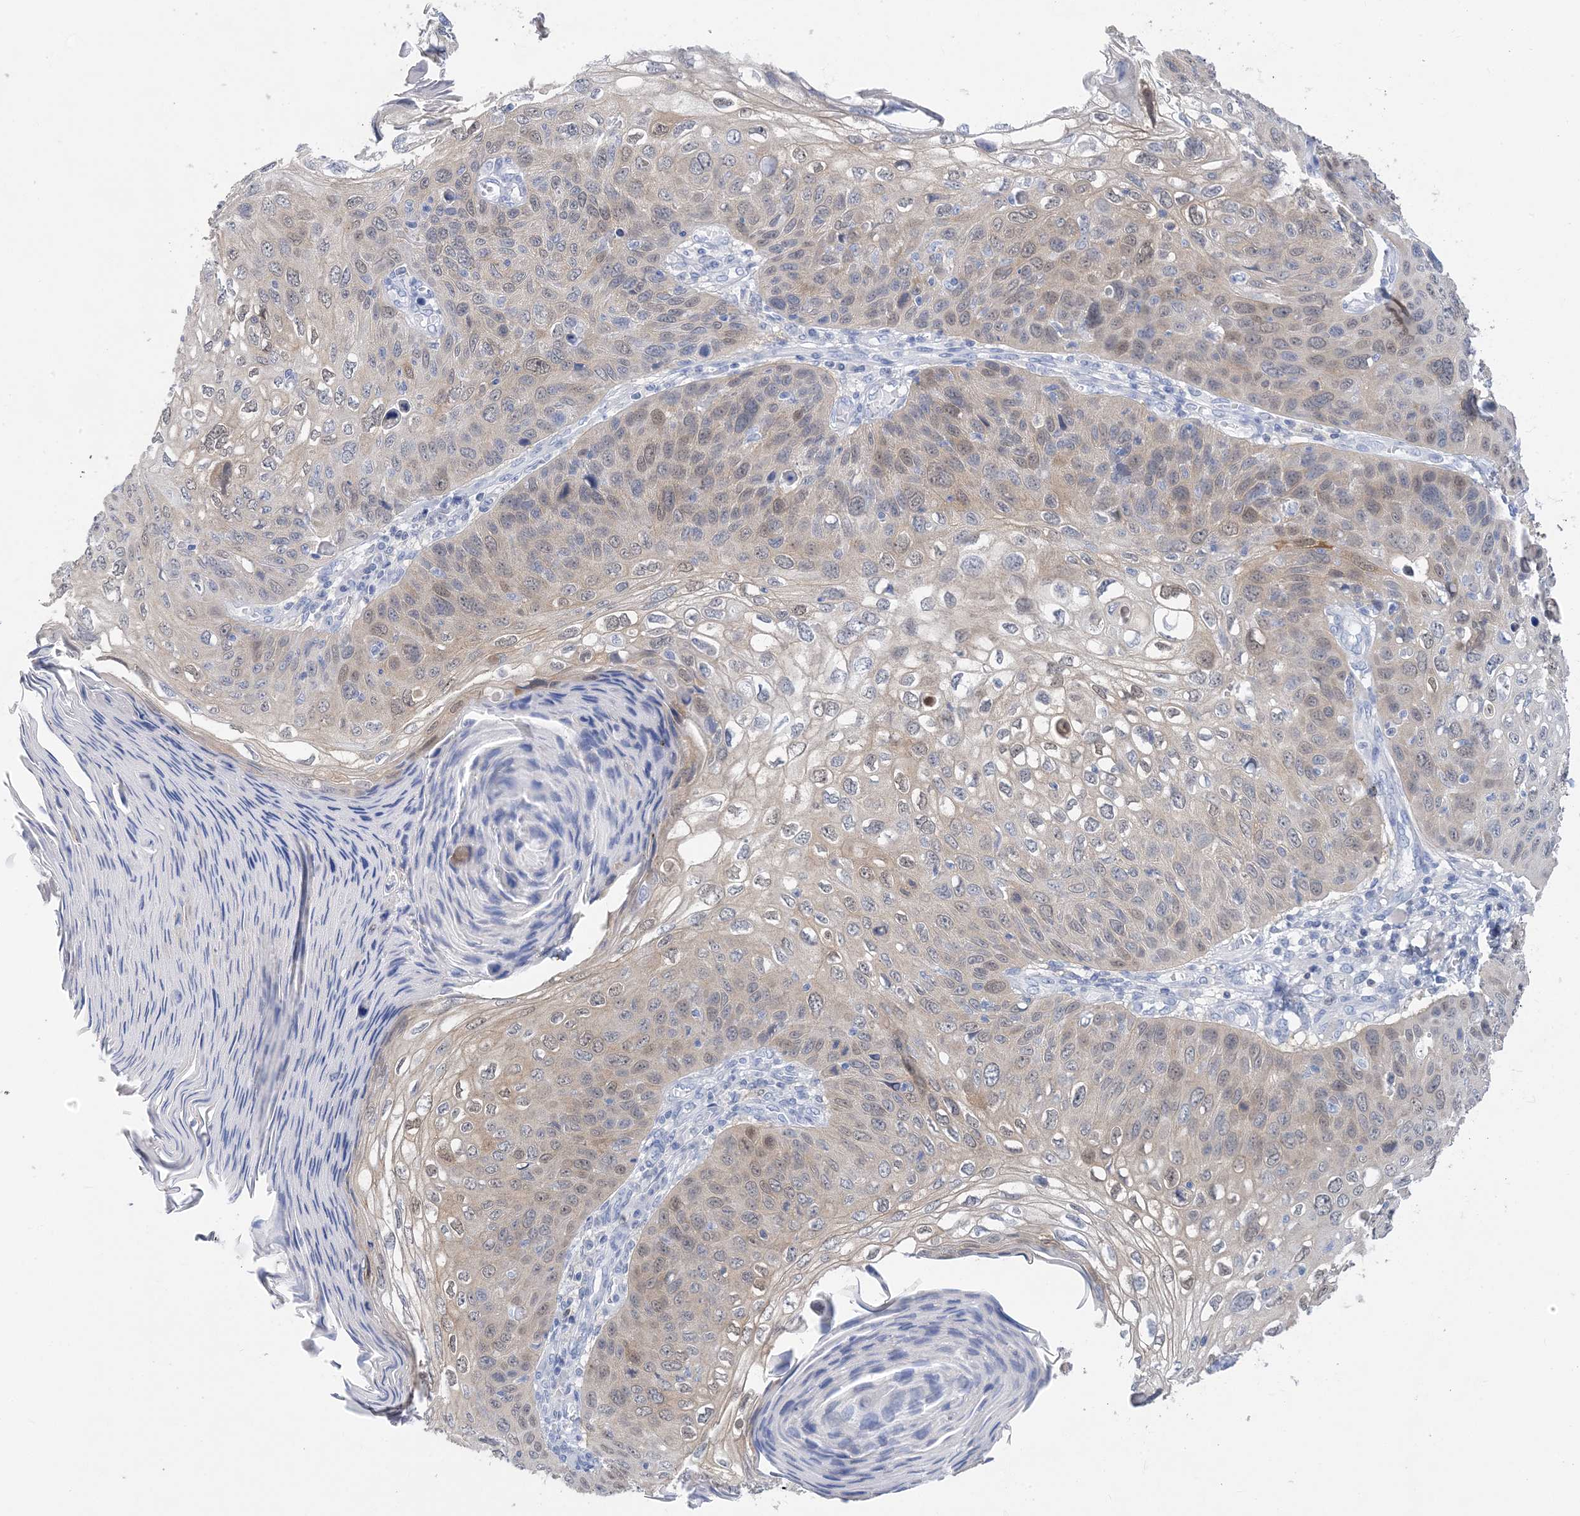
{"staining": {"intensity": "weak", "quantity": "25%-75%", "location": "cytoplasmic/membranous,nuclear"}, "tissue": "skin cancer", "cell_type": "Tumor cells", "image_type": "cancer", "snomed": [{"axis": "morphology", "description": "Squamous cell carcinoma, NOS"}, {"axis": "topography", "description": "Skin"}], "caption": "This is a histology image of IHC staining of skin squamous cell carcinoma, which shows weak expression in the cytoplasmic/membranous and nuclear of tumor cells.", "gene": "SH3YL1", "patient": {"sex": "female", "age": 90}}